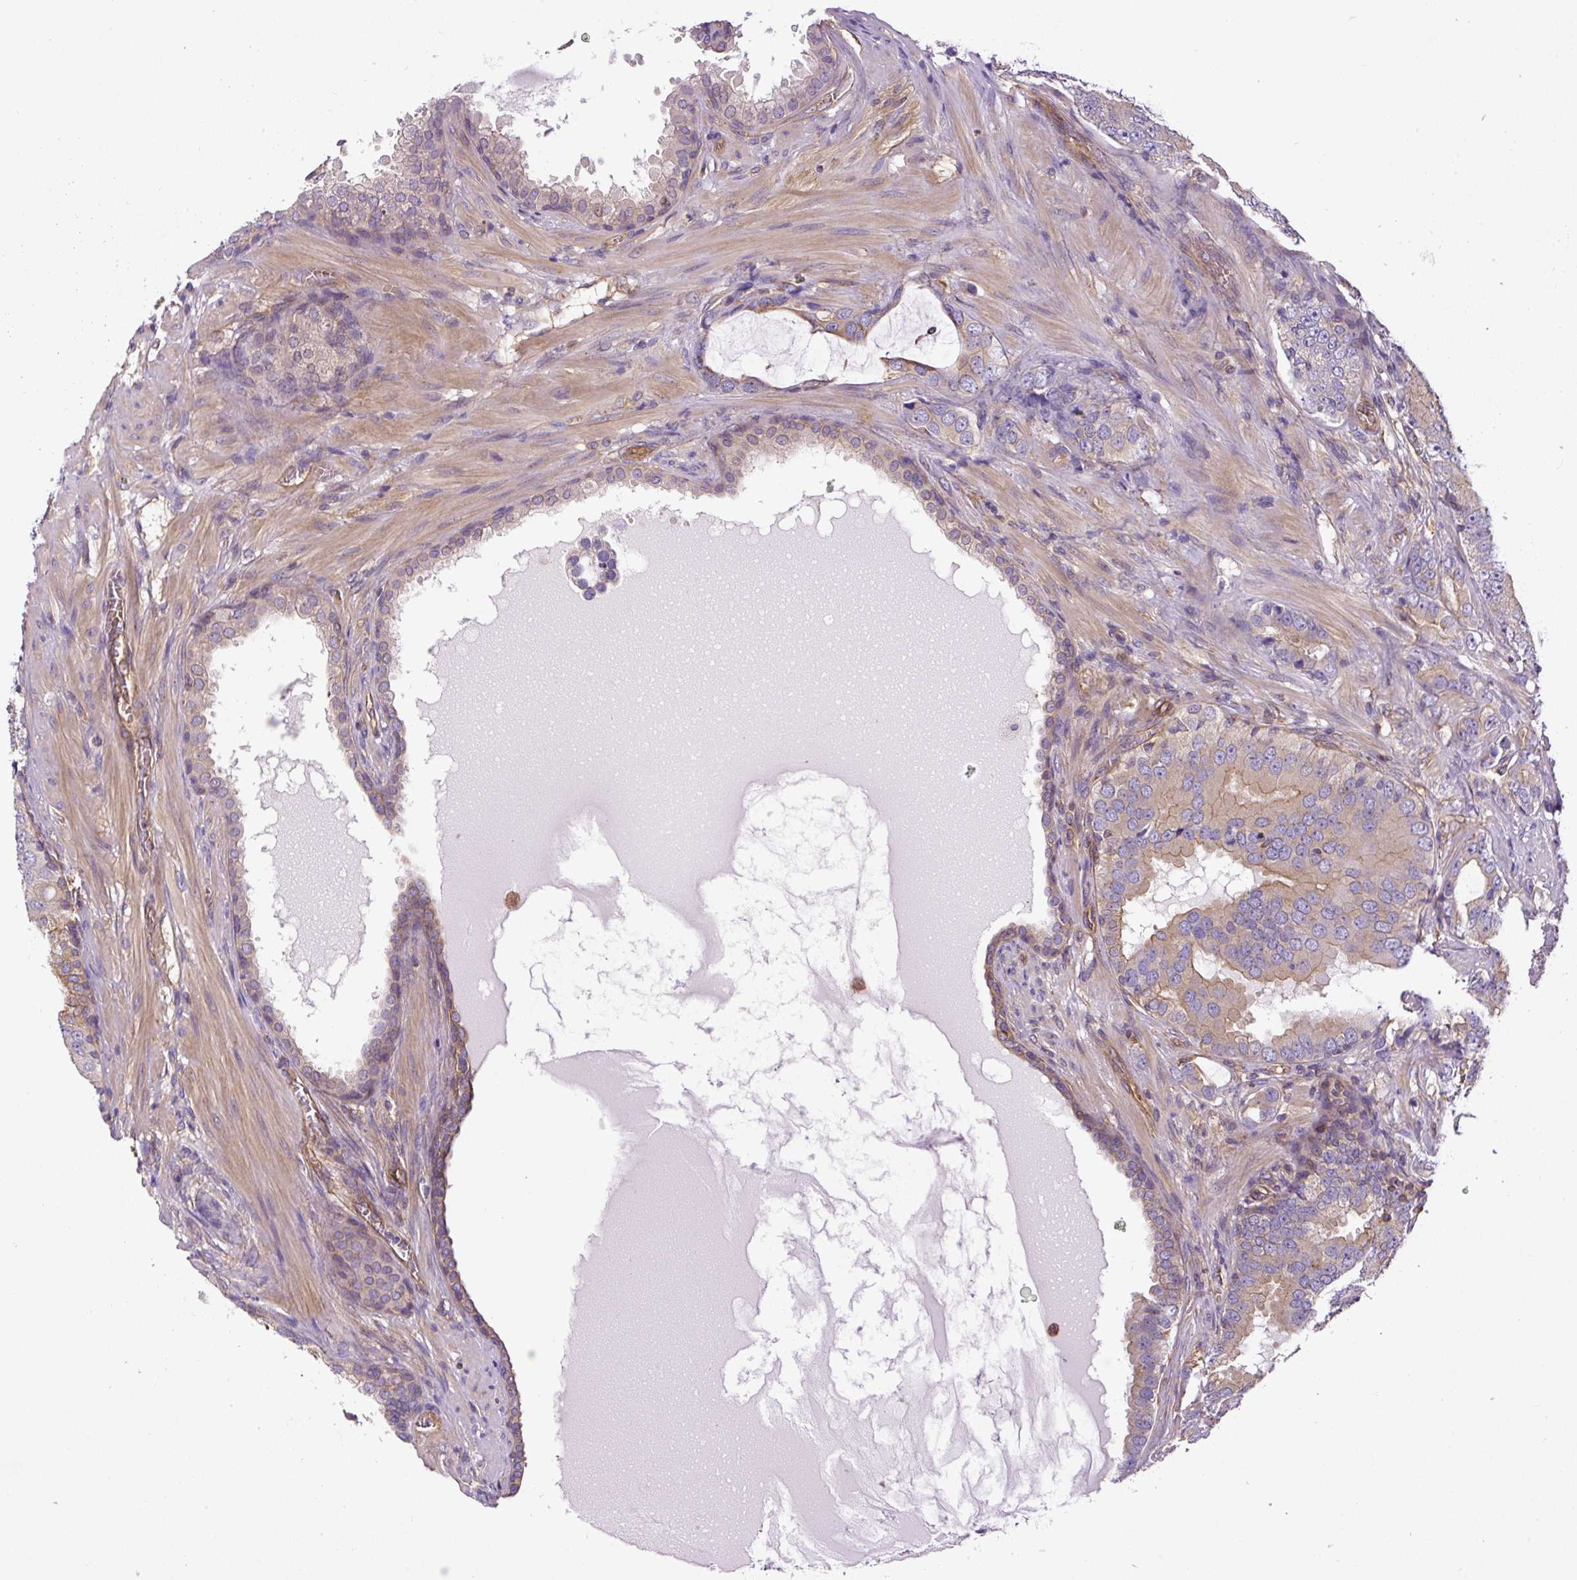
{"staining": {"intensity": "negative", "quantity": "none", "location": "none"}, "tissue": "prostate cancer", "cell_type": "Tumor cells", "image_type": "cancer", "snomed": [{"axis": "morphology", "description": "Adenocarcinoma, High grade"}, {"axis": "topography", "description": "Prostate"}], "caption": "DAB (3,3'-diaminobenzidine) immunohistochemical staining of adenocarcinoma (high-grade) (prostate) demonstrates no significant positivity in tumor cells. Nuclei are stained in blue.", "gene": "DCTN1", "patient": {"sex": "male", "age": 55}}